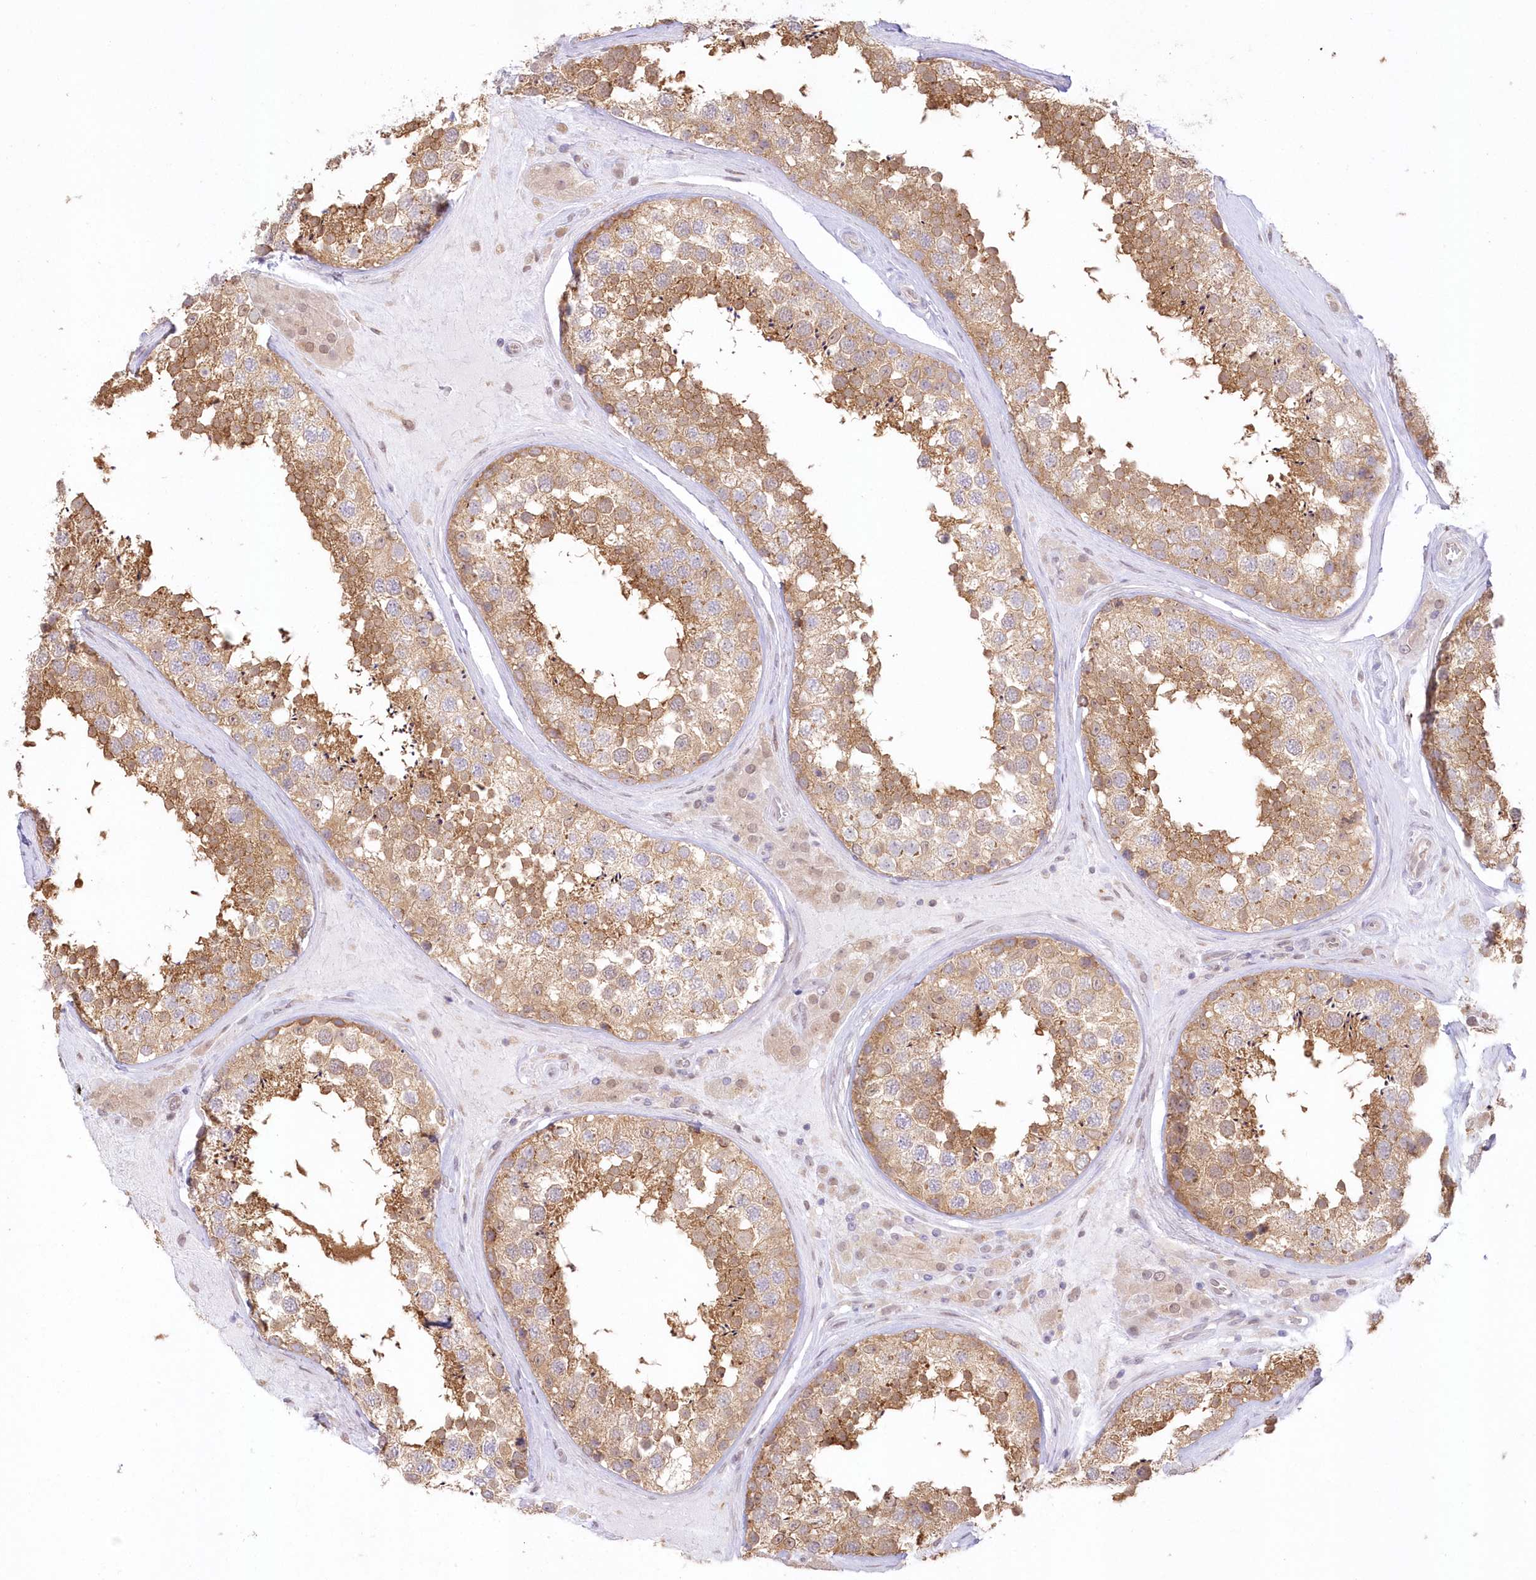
{"staining": {"intensity": "moderate", "quantity": ">75%", "location": "cytoplasmic/membranous"}, "tissue": "testis", "cell_type": "Cells in seminiferous ducts", "image_type": "normal", "snomed": [{"axis": "morphology", "description": "Normal tissue, NOS"}, {"axis": "topography", "description": "Testis"}], "caption": "Moderate cytoplasmic/membranous positivity is appreciated in approximately >75% of cells in seminiferous ducts in normal testis. The staining was performed using DAB, with brown indicating positive protein expression. Nuclei are stained blue with hematoxylin.", "gene": "RNPEP", "patient": {"sex": "male", "age": 46}}